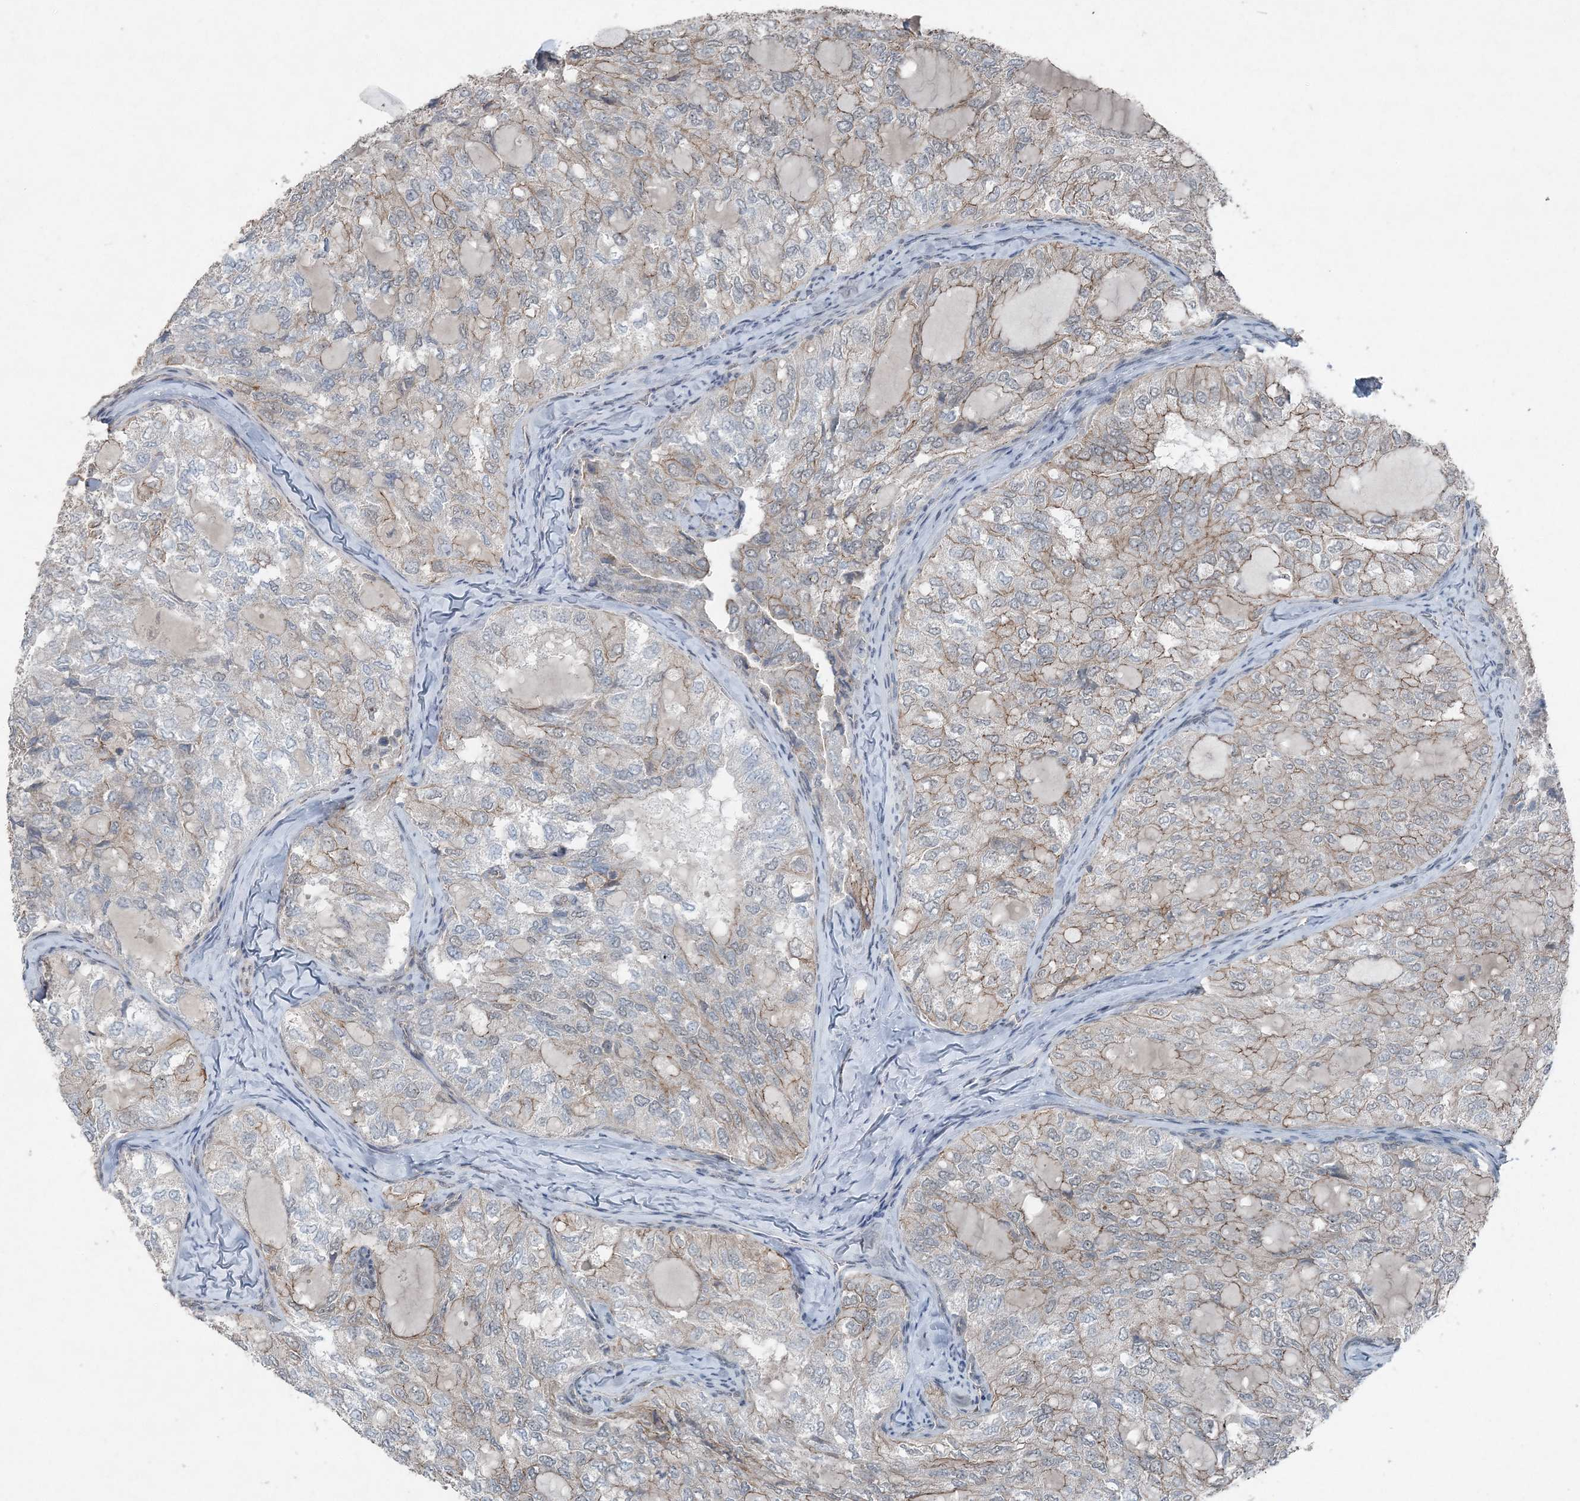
{"staining": {"intensity": "weak", "quantity": "<25%", "location": "cytoplasmic/membranous"}, "tissue": "thyroid cancer", "cell_type": "Tumor cells", "image_type": "cancer", "snomed": [{"axis": "morphology", "description": "Follicular adenoma carcinoma, NOS"}, {"axis": "topography", "description": "Thyroid gland"}], "caption": "High magnification brightfield microscopy of follicular adenoma carcinoma (thyroid) stained with DAB (3,3'-diaminobenzidine) (brown) and counterstained with hematoxylin (blue): tumor cells show no significant staining.", "gene": "VSIG2", "patient": {"sex": "male", "age": 75}}